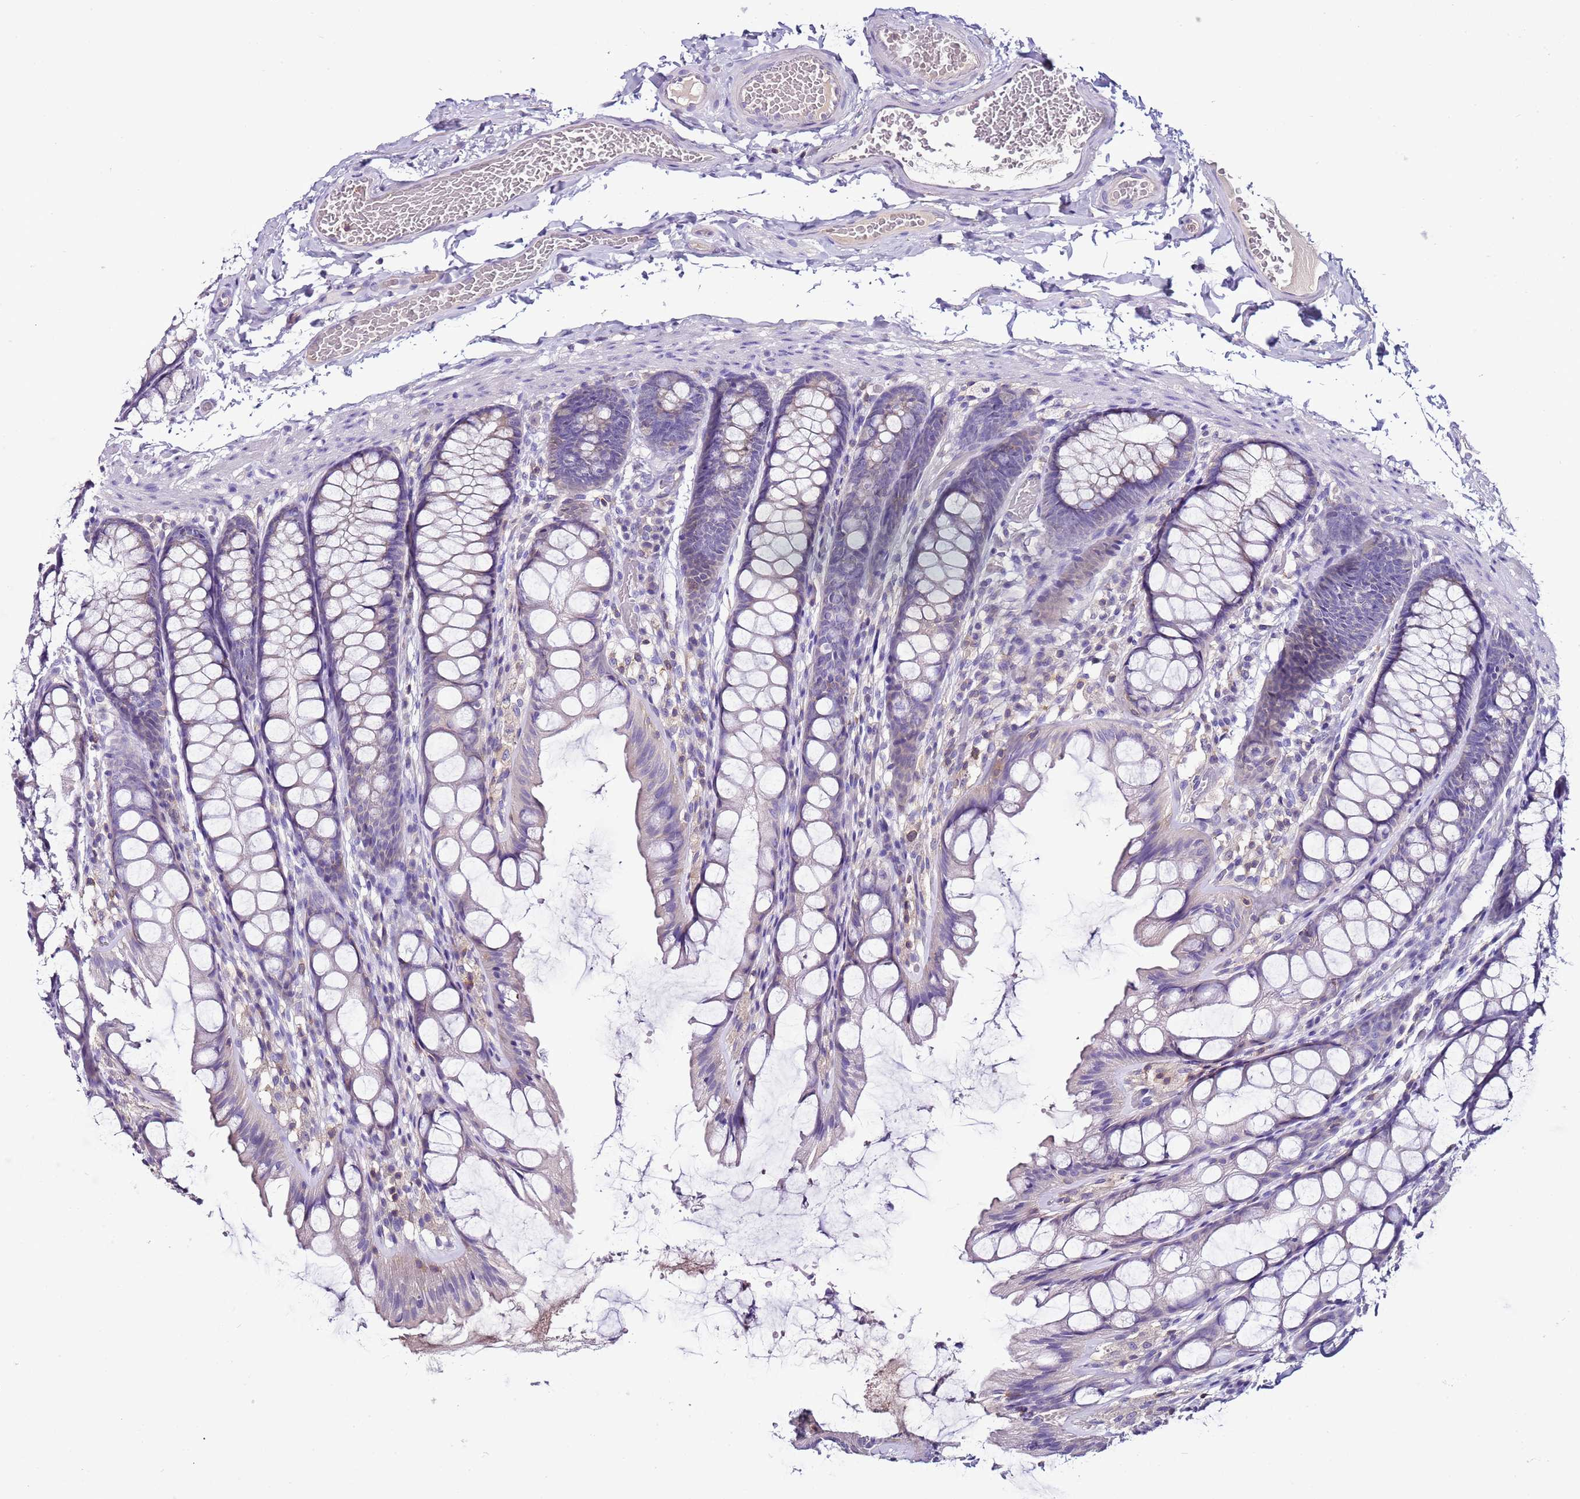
{"staining": {"intensity": "negative", "quantity": "none", "location": "none"}, "tissue": "colon", "cell_type": "Endothelial cells", "image_type": "normal", "snomed": [{"axis": "morphology", "description": "Normal tissue, NOS"}, {"axis": "topography", "description": "Colon"}], "caption": "Immunohistochemistry (IHC) micrograph of unremarkable colon stained for a protein (brown), which demonstrates no staining in endothelial cells. (Immunohistochemistry (IHC), brightfield microscopy, high magnification).", "gene": "IGIP", "patient": {"sex": "male", "age": 47}}